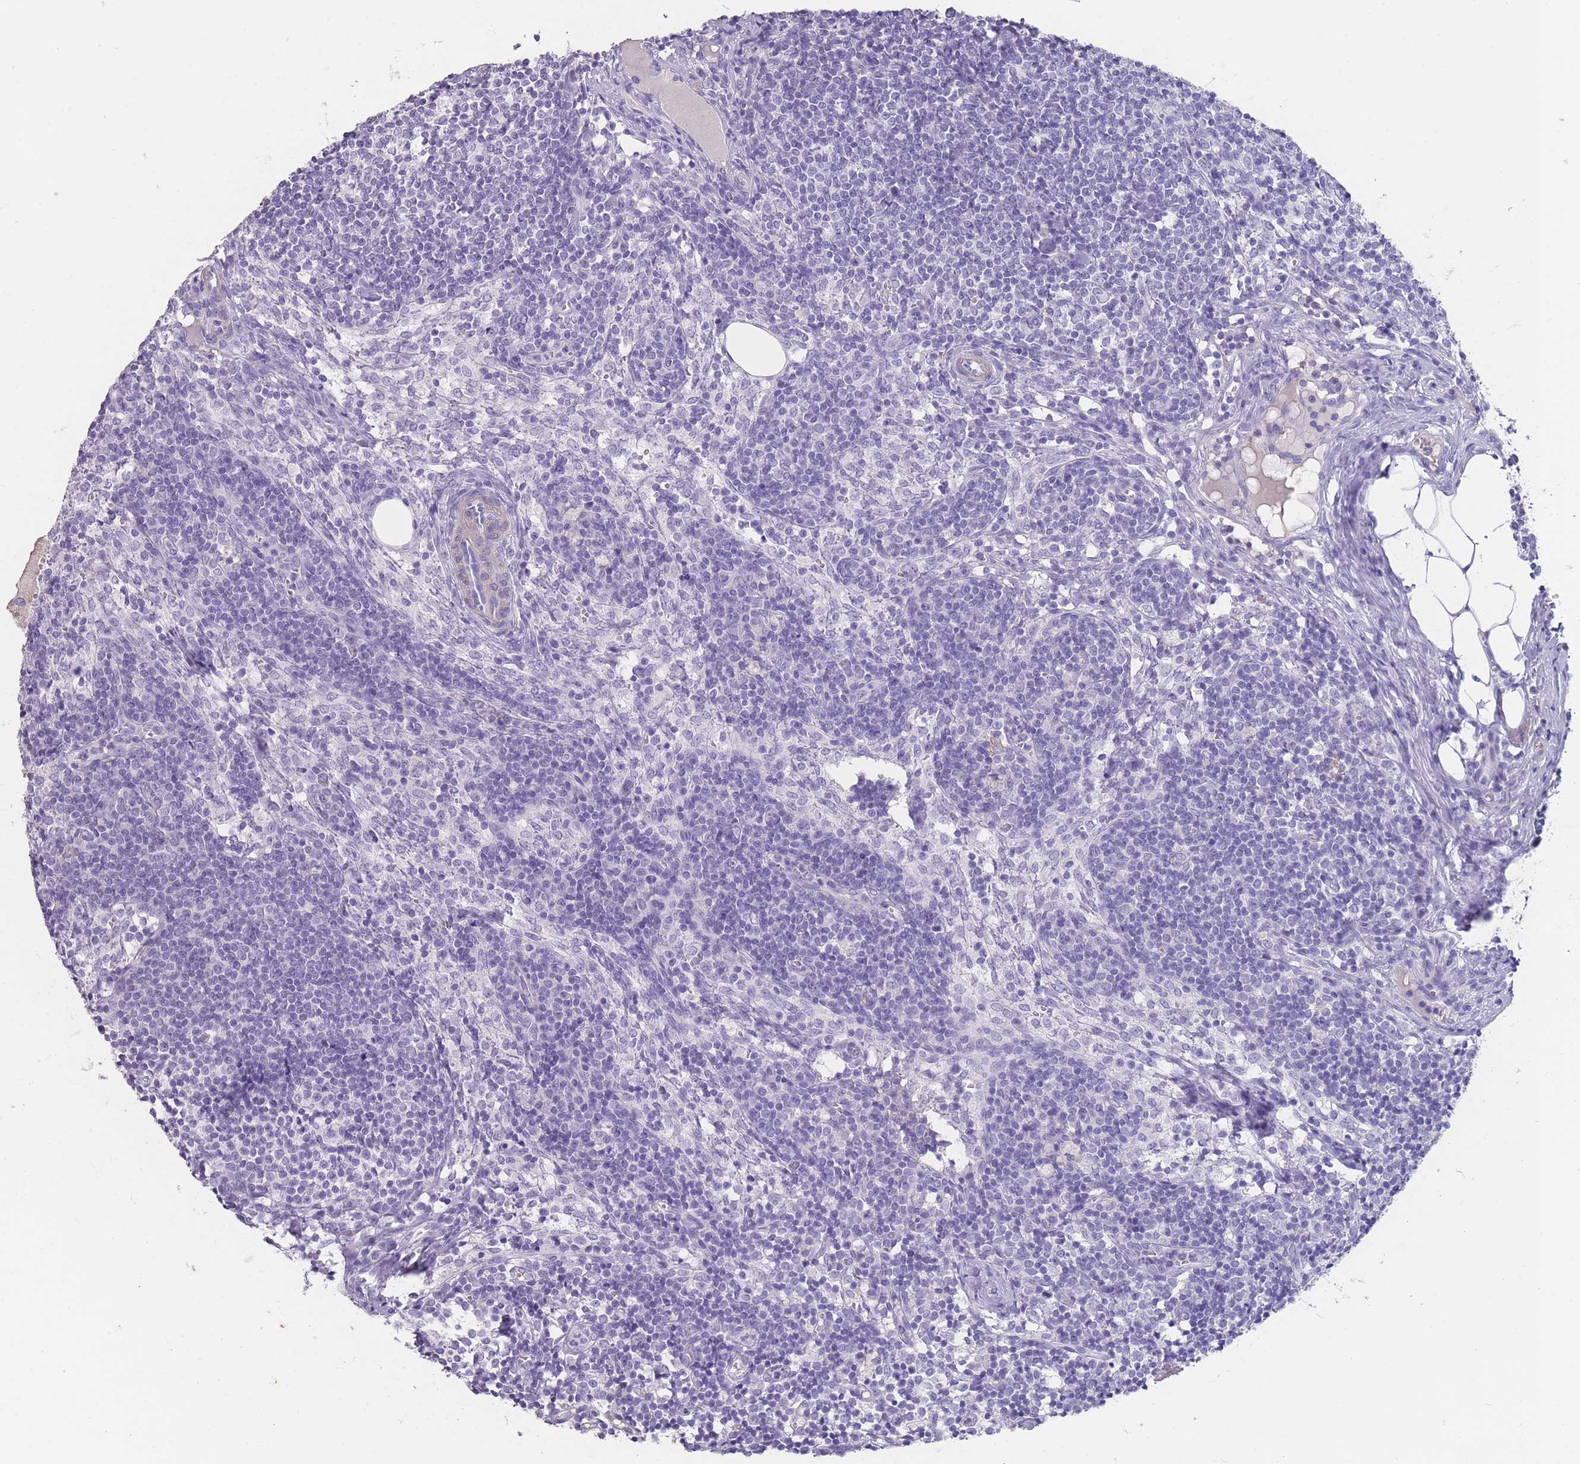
{"staining": {"intensity": "negative", "quantity": "none", "location": "none"}, "tissue": "lymph node", "cell_type": "Germinal center cells", "image_type": "normal", "snomed": [{"axis": "morphology", "description": "Normal tissue, NOS"}, {"axis": "topography", "description": "Lymph node"}], "caption": "This image is of benign lymph node stained with IHC to label a protein in brown with the nuclei are counter-stained blue. There is no expression in germinal center cells.", "gene": "RHBG", "patient": {"sex": "female", "age": 30}}